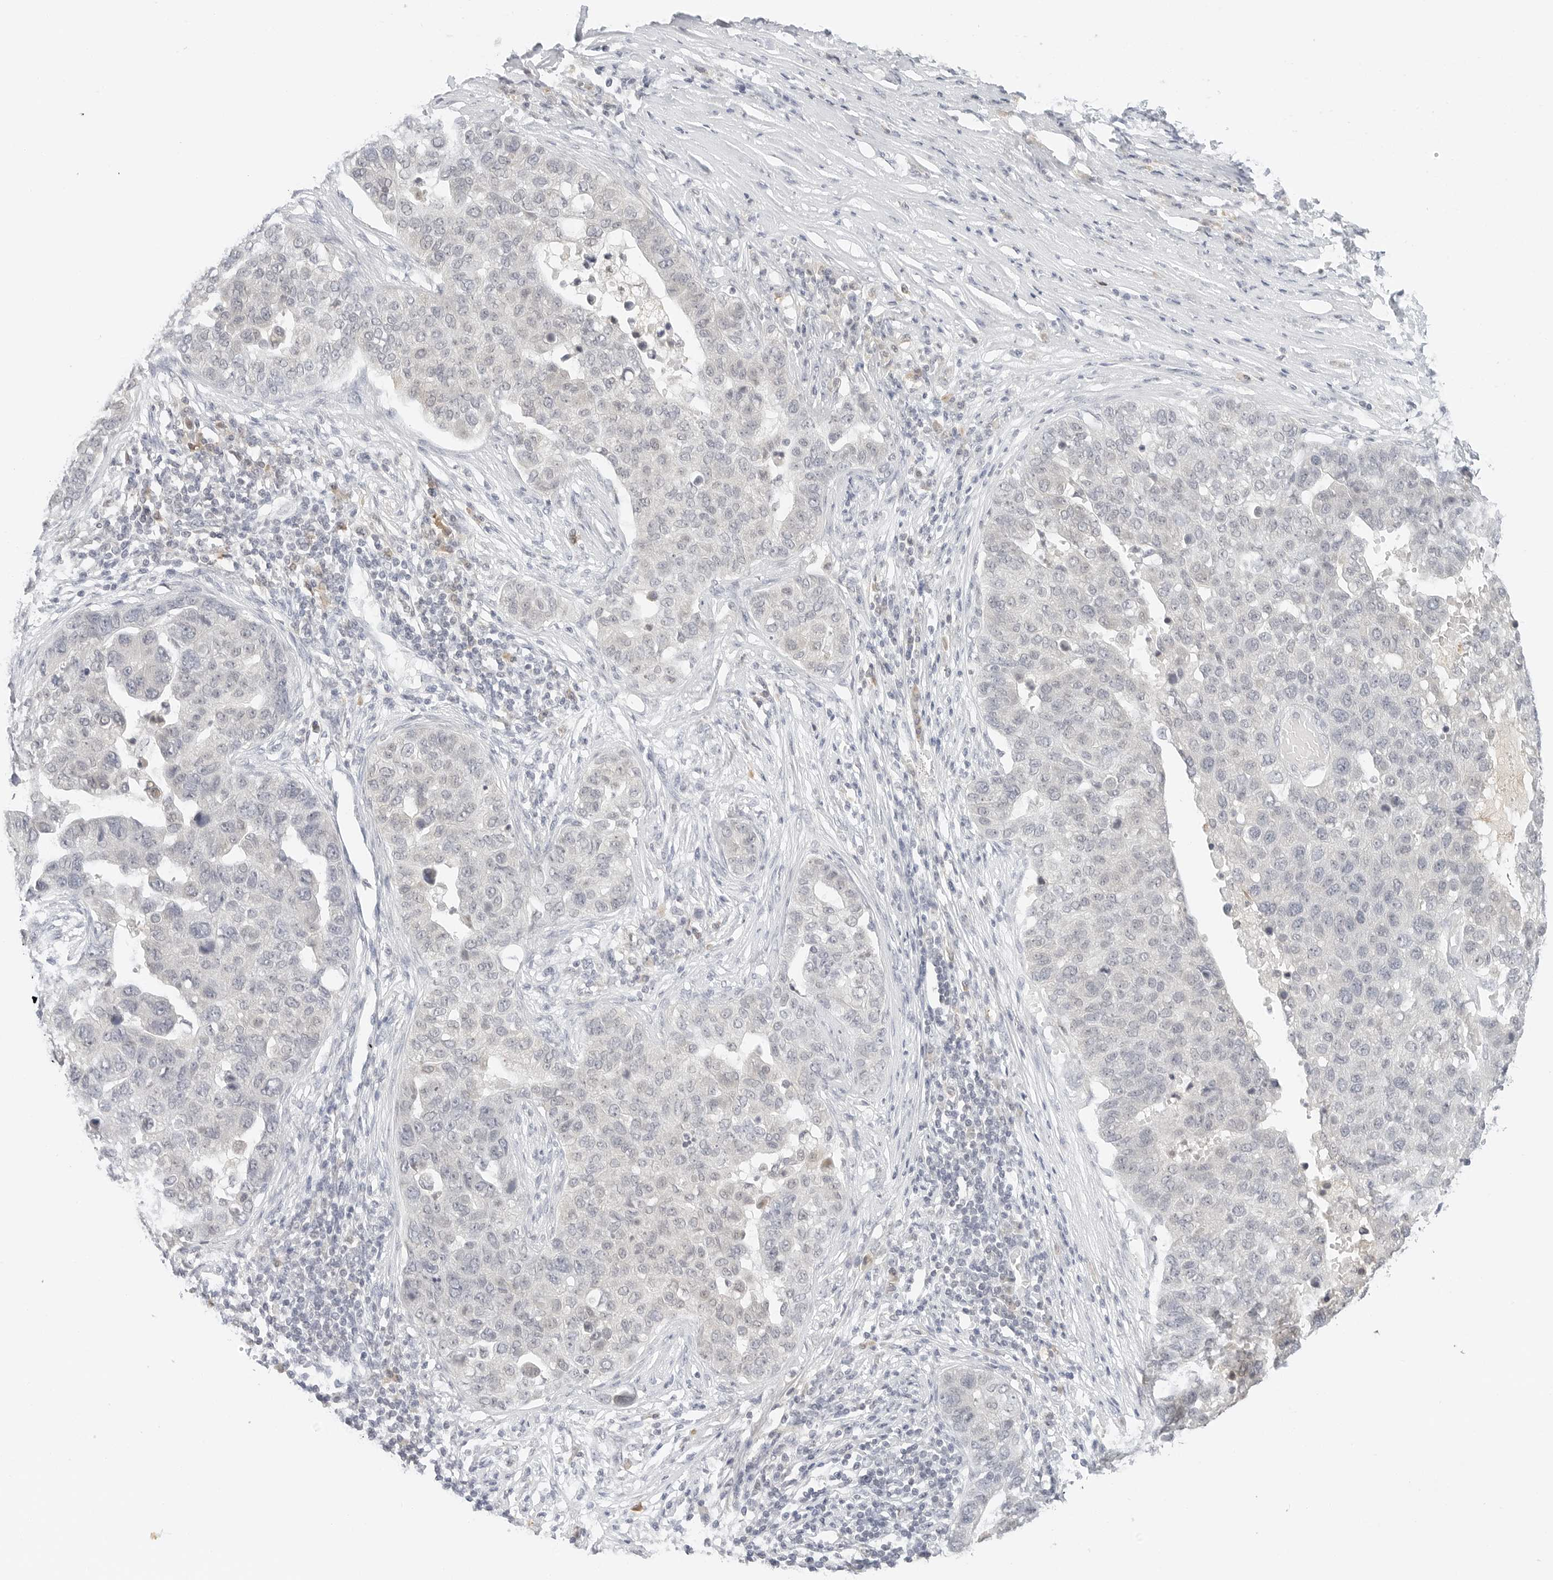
{"staining": {"intensity": "negative", "quantity": "none", "location": "none"}, "tissue": "pancreatic cancer", "cell_type": "Tumor cells", "image_type": "cancer", "snomed": [{"axis": "morphology", "description": "Adenocarcinoma, NOS"}, {"axis": "topography", "description": "Pancreas"}], "caption": "Immunohistochemistry of pancreatic cancer (adenocarcinoma) exhibits no expression in tumor cells.", "gene": "NEO1", "patient": {"sex": "female", "age": 61}}